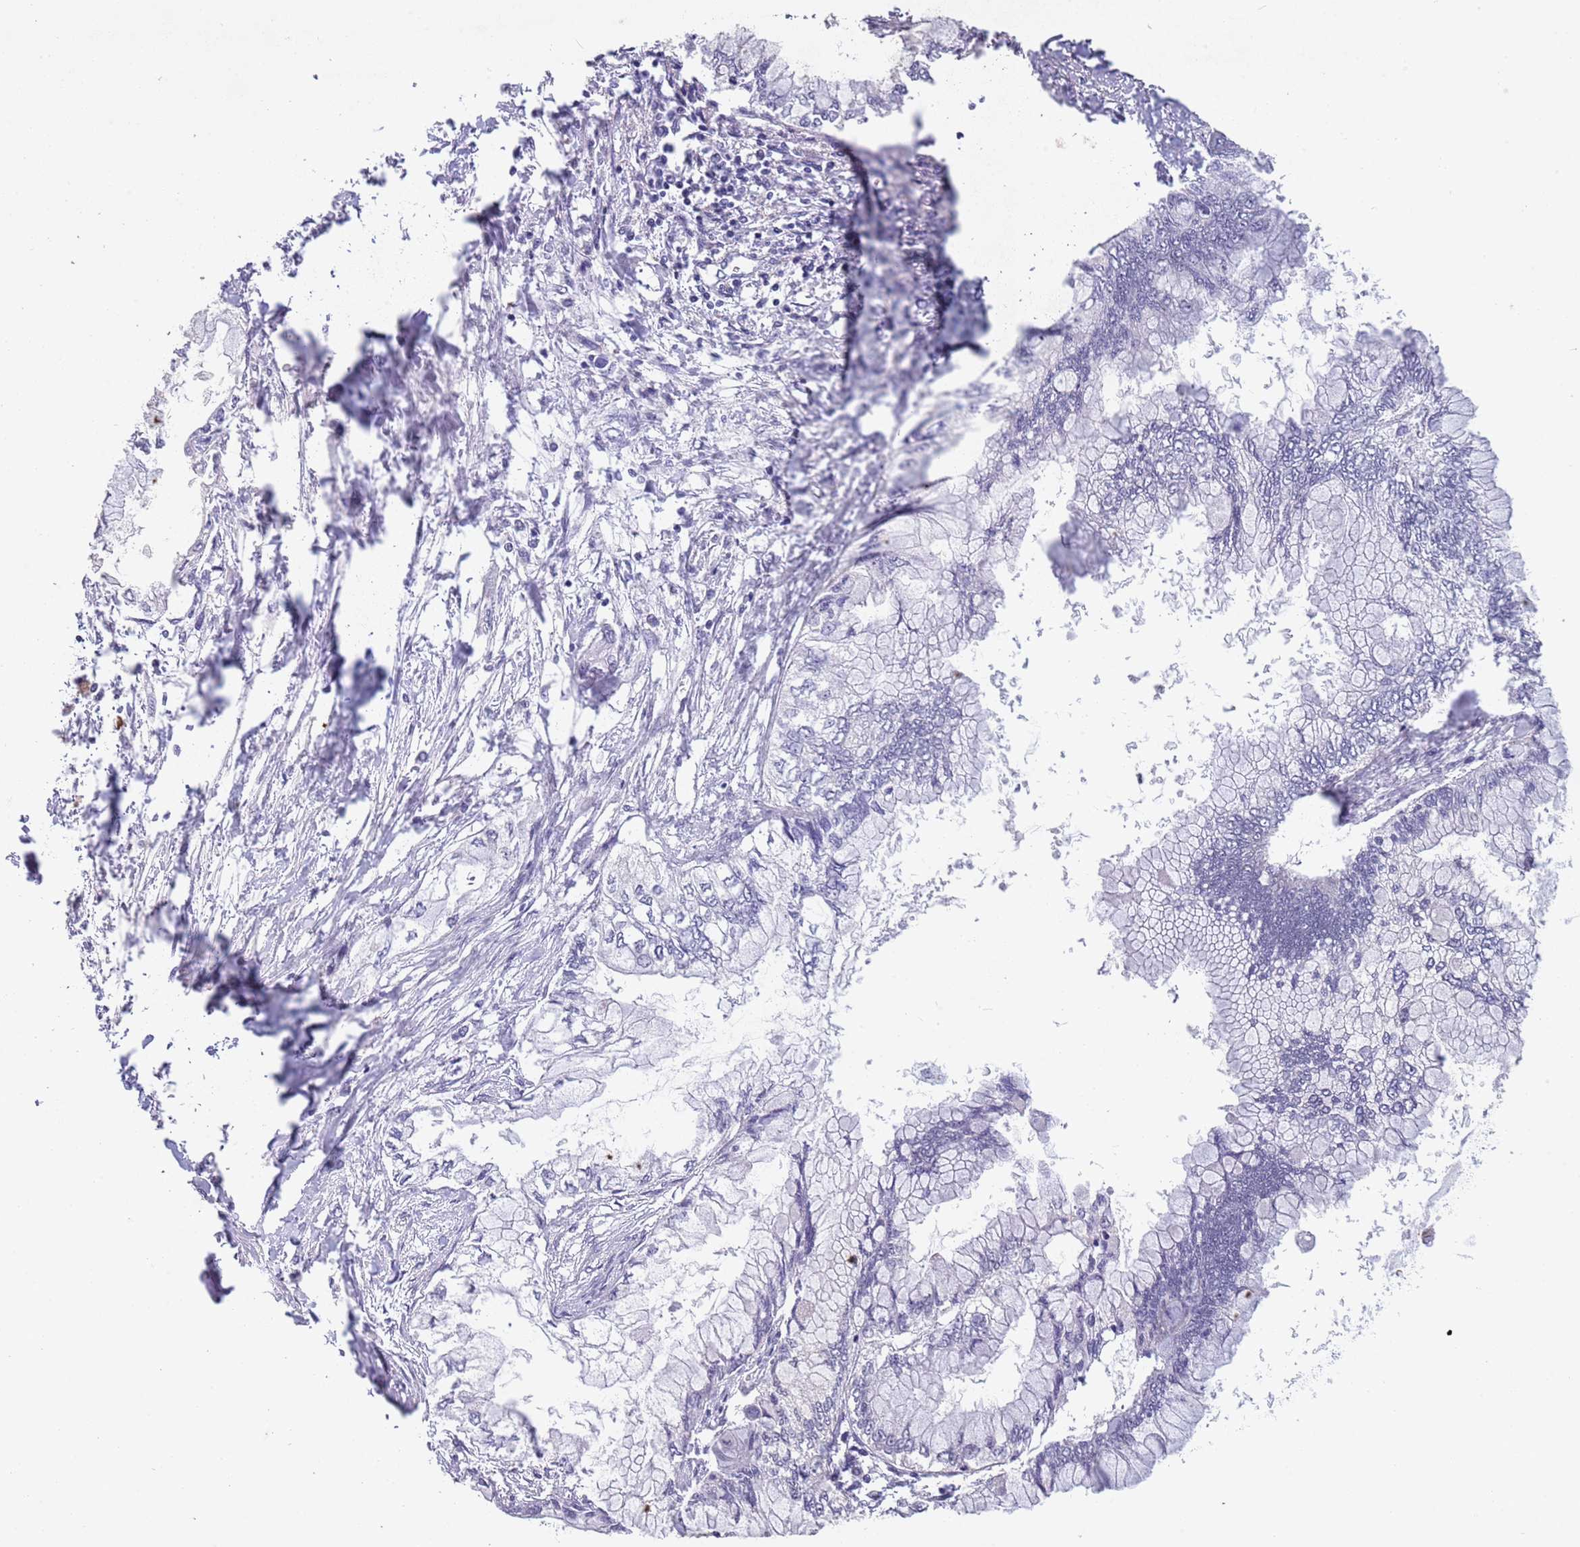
{"staining": {"intensity": "negative", "quantity": "none", "location": "none"}, "tissue": "pancreatic cancer", "cell_type": "Tumor cells", "image_type": "cancer", "snomed": [{"axis": "morphology", "description": "Adenocarcinoma, NOS"}, {"axis": "topography", "description": "Pancreas"}], "caption": "Histopathology image shows no protein expression in tumor cells of pancreatic cancer tissue.", "gene": "CIZ1", "patient": {"sex": "male", "age": 48}}